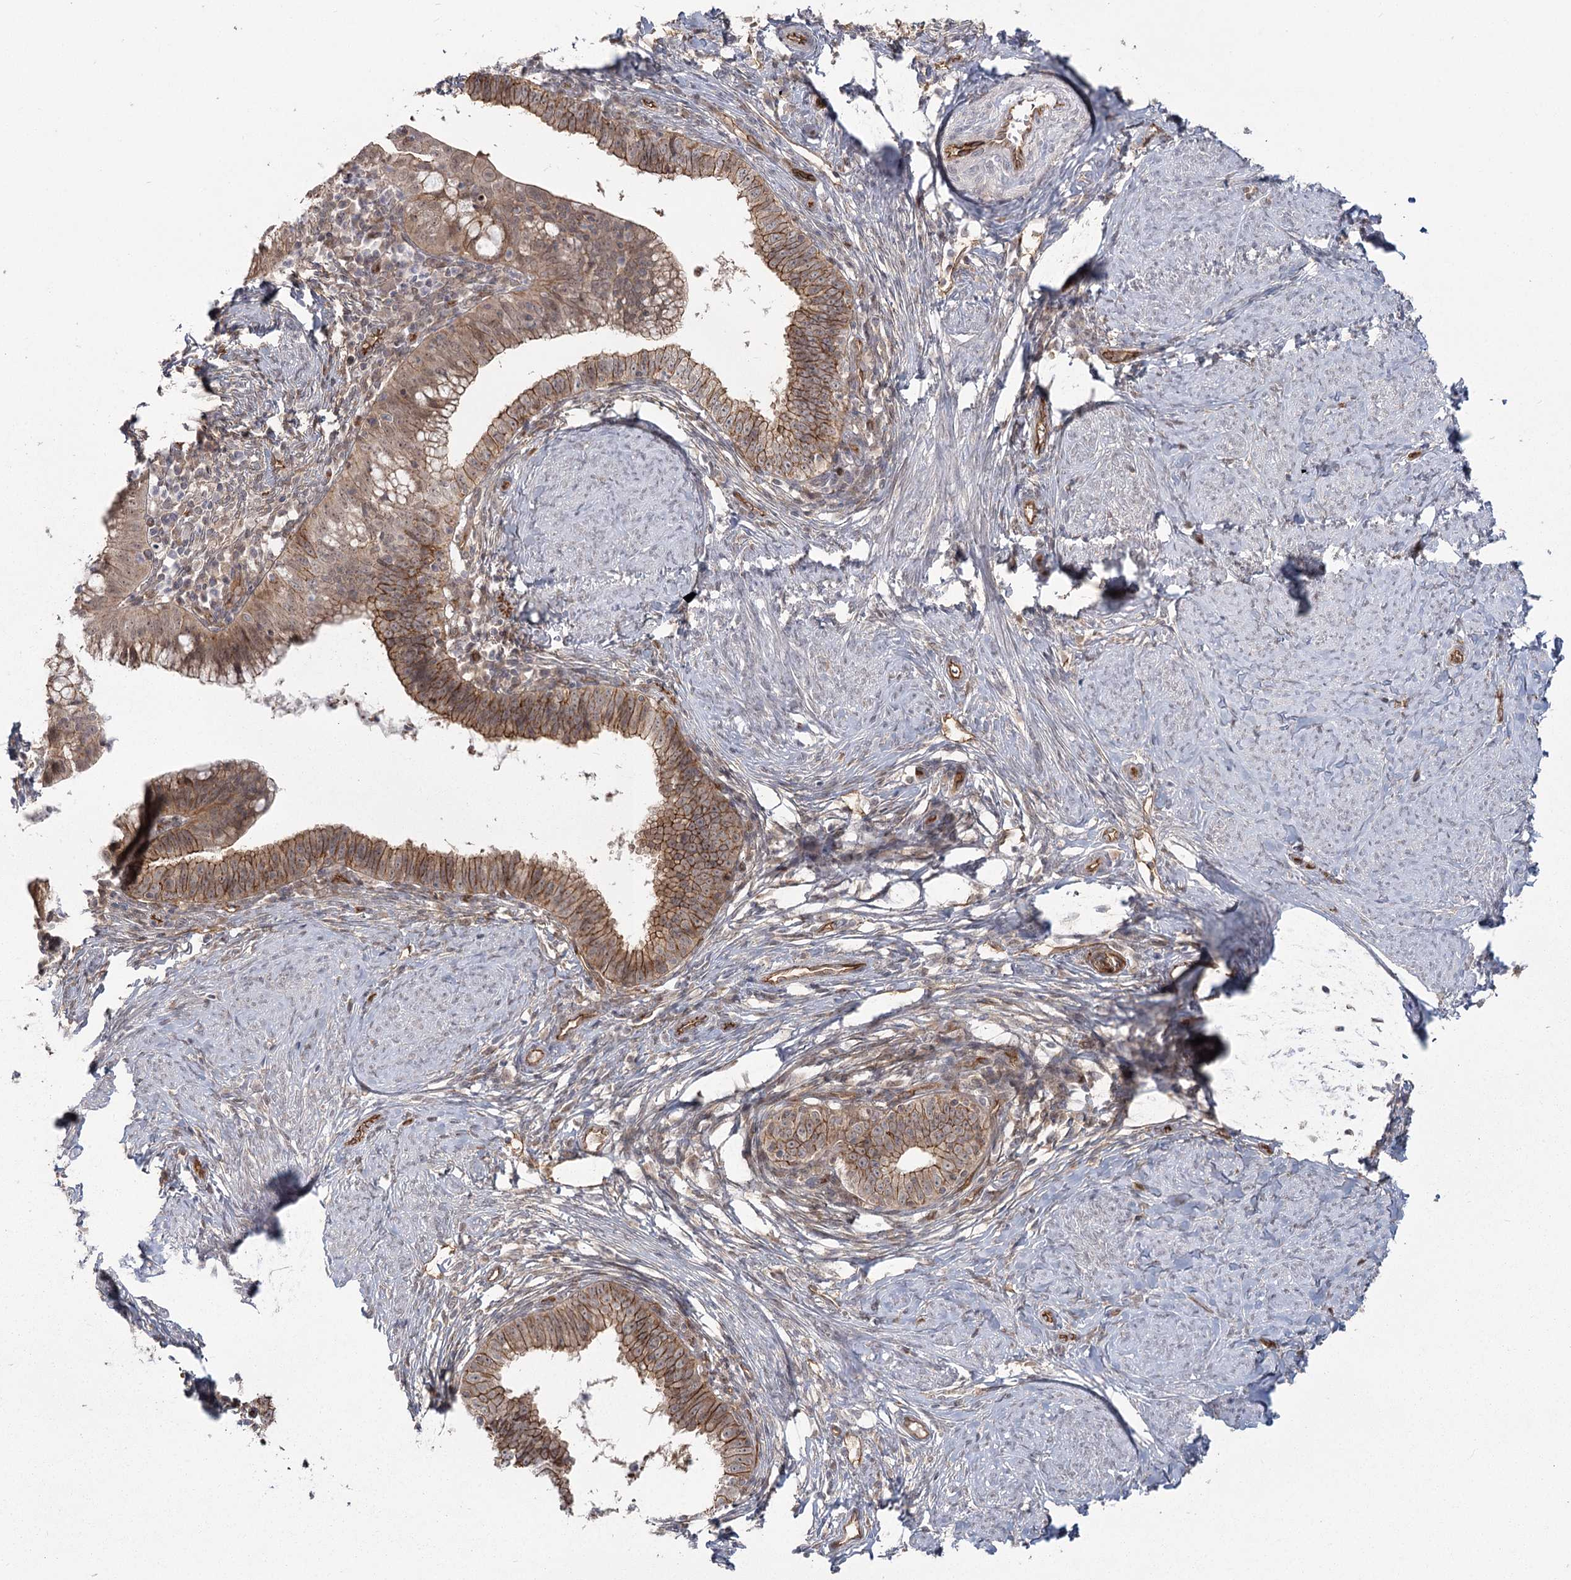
{"staining": {"intensity": "moderate", "quantity": ">75%", "location": "cytoplasmic/membranous"}, "tissue": "cervical cancer", "cell_type": "Tumor cells", "image_type": "cancer", "snomed": [{"axis": "morphology", "description": "Adenocarcinoma, NOS"}, {"axis": "topography", "description": "Cervix"}], "caption": "Human adenocarcinoma (cervical) stained with a protein marker shows moderate staining in tumor cells.", "gene": "RPP14", "patient": {"sex": "female", "age": 36}}